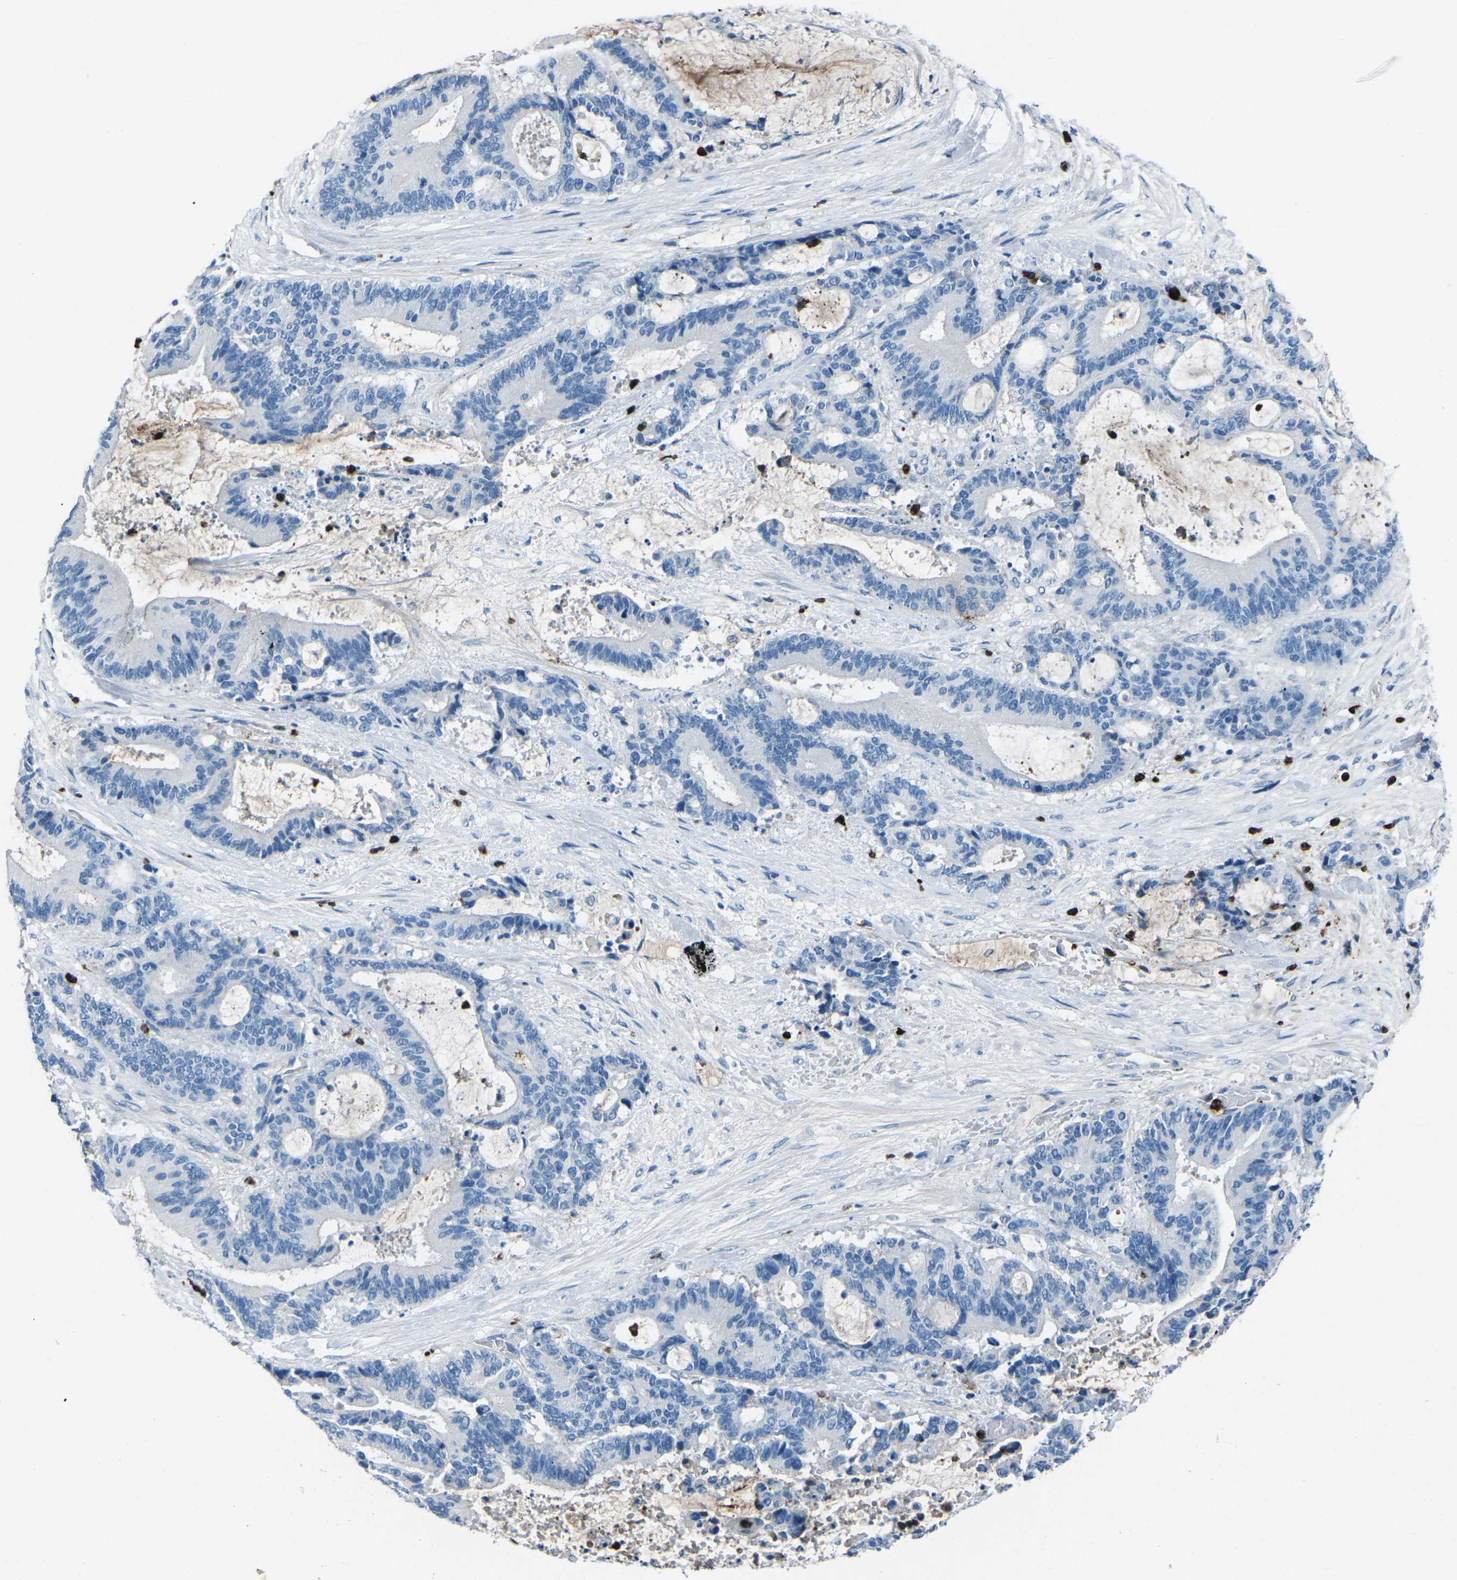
{"staining": {"intensity": "negative", "quantity": "none", "location": "none"}, "tissue": "liver cancer", "cell_type": "Tumor cells", "image_type": "cancer", "snomed": [{"axis": "morphology", "description": "Normal tissue, NOS"}, {"axis": "morphology", "description": "Cholangiocarcinoma"}, {"axis": "topography", "description": "Liver"}, {"axis": "topography", "description": "Peripheral nerve tissue"}], "caption": "DAB immunohistochemical staining of human cholangiocarcinoma (liver) exhibits no significant positivity in tumor cells.", "gene": "FCN1", "patient": {"sex": "female", "age": 73}}